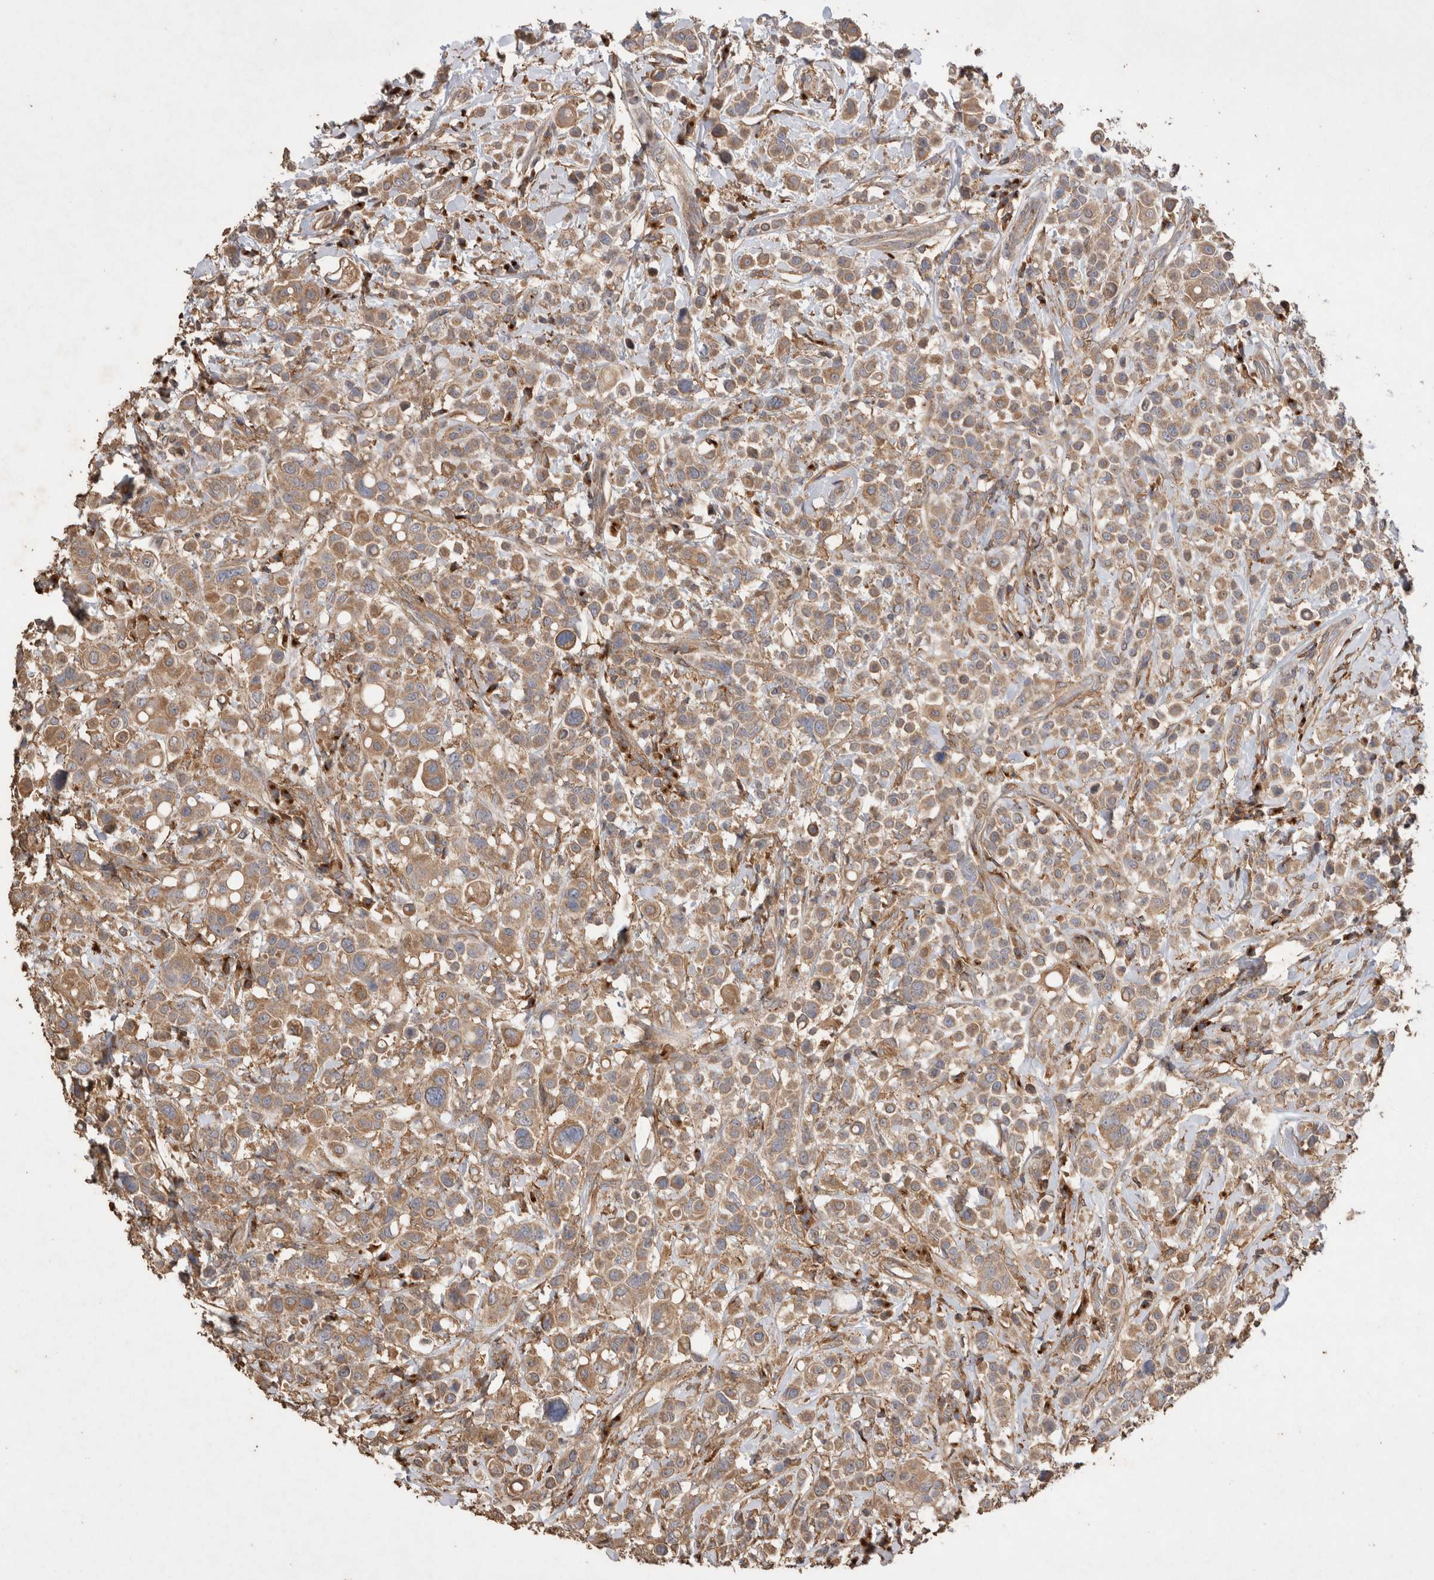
{"staining": {"intensity": "moderate", "quantity": "25%-75%", "location": "cytoplasmic/membranous"}, "tissue": "breast cancer", "cell_type": "Tumor cells", "image_type": "cancer", "snomed": [{"axis": "morphology", "description": "Duct carcinoma"}, {"axis": "topography", "description": "Breast"}], "caption": "Protein staining shows moderate cytoplasmic/membranous positivity in approximately 25%-75% of tumor cells in infiltrating ductal carcinoma (breast).", "gene": "SNX31", "patient": {"sex": "female", "age": 27}}